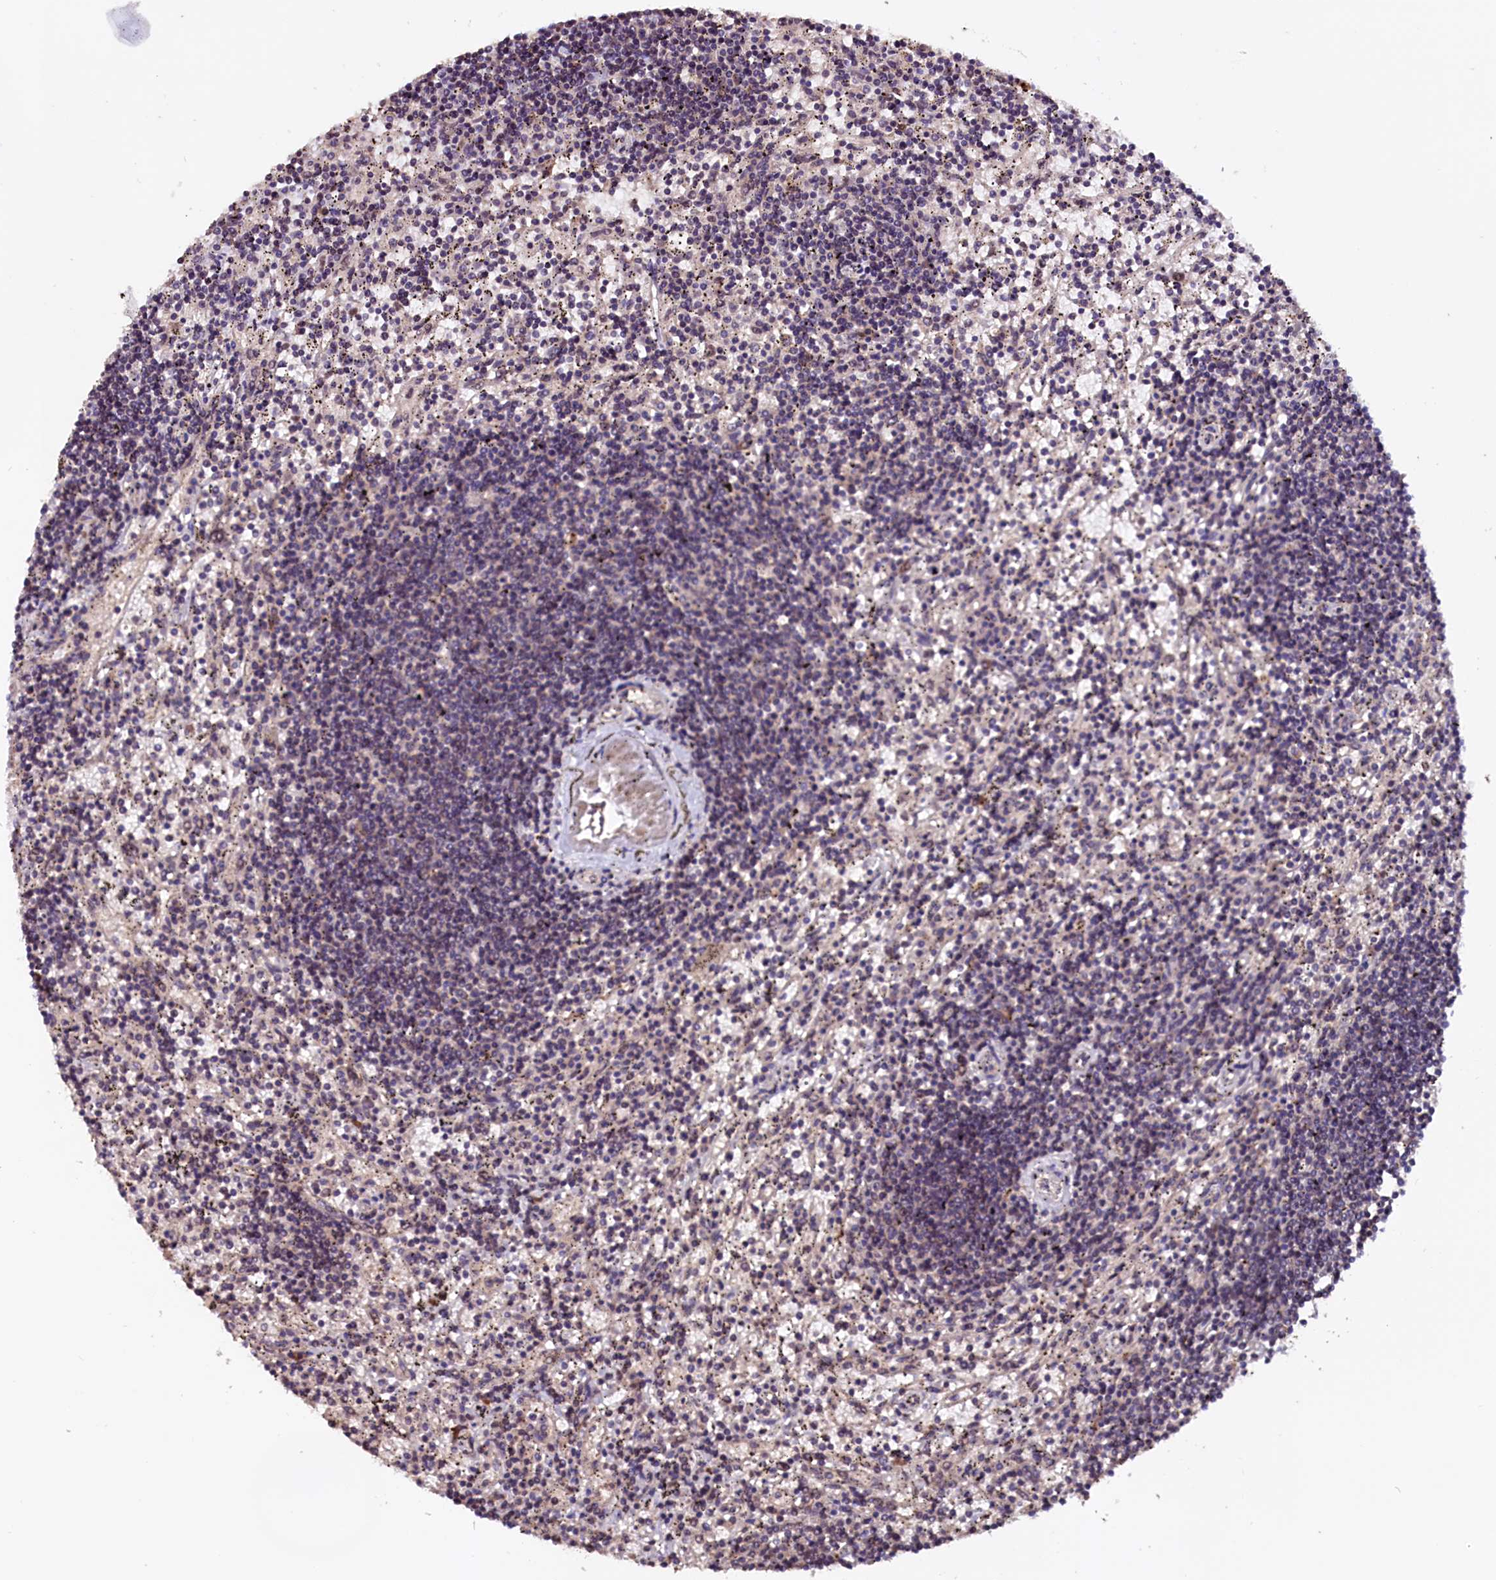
{"staining": {"intensity": "negative", "quantity": "none", "location": "none"}, "tissue": "lymphoma", "cell_type": "Tumor cells", "image_type": "cancer", "snomed": [{"axis": "morphology", "description": "Malignant lymphoma, non-Hodgkin's type, Low grade"}, {"axis": "topography", "description": "Spleen"}], "caption": "IHC histopathology image of lymphoma stained for a protein (brown), which displays no positivity in tumor cells.", "gene": "RNMT", "patient": {"sex": "male", "age": 76}}